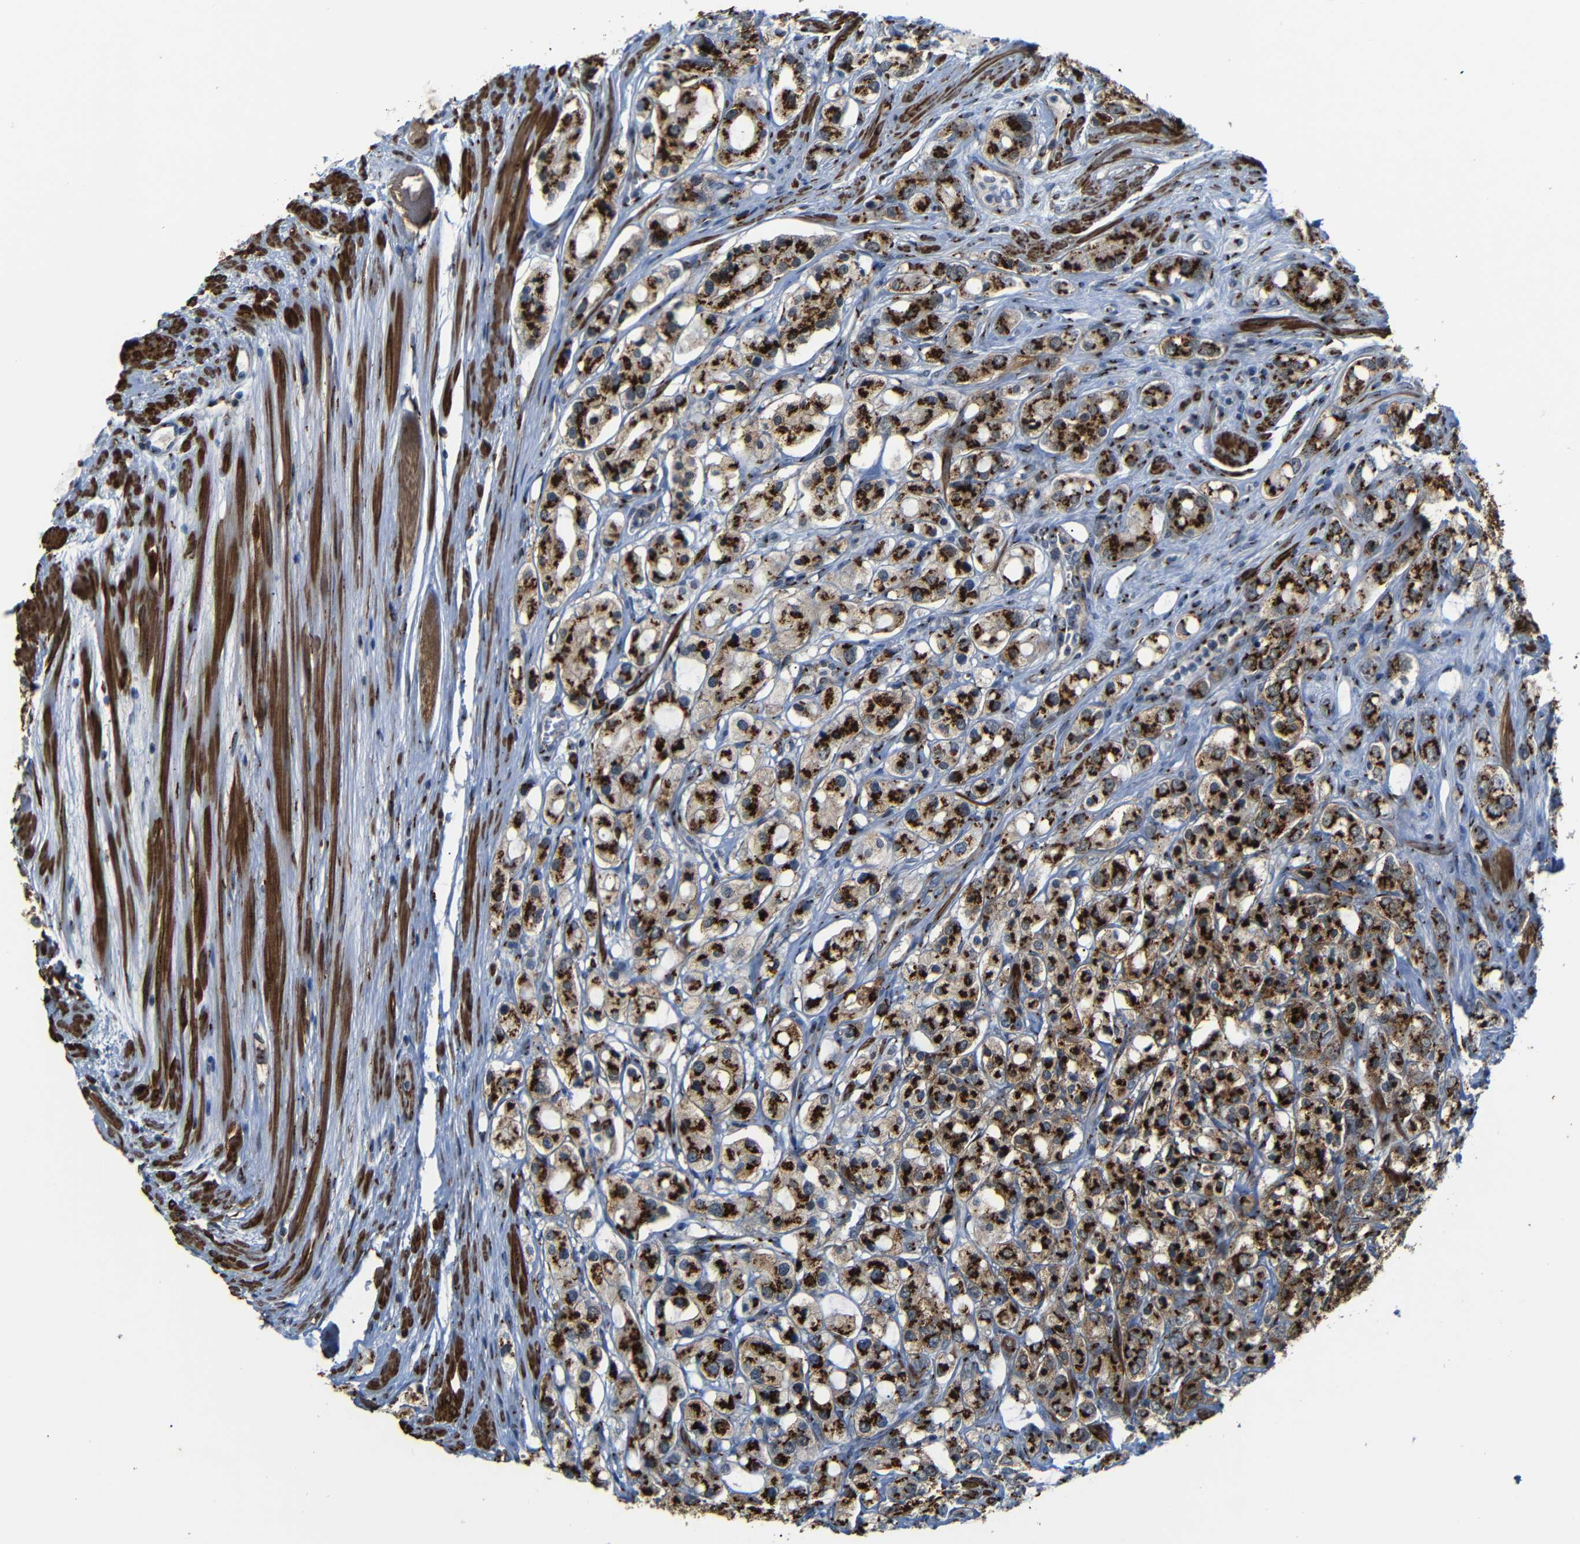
{"staining": {"intensity": "strong", "quantity": ">75%", "location": "cytoplasmic/membranous"}, "tissue": "prostate cancer", "cell_type": "Tumor cells", "image_type": "cancer", "snomed": [{"axis": "morphology", "description": "Adenocarcinoma, High grade"}, {"axis": "topography", "description": "Prostate"}], "caption": "Approximately >75% of tumor cells in human high-grade adenocarcinoma (prostate) display strong cytoplasmic/membranous protein positivity as visualized by brown immunohistochemical staining.", "gene": "TGOLN2", "patient": {"sex": "male", "age": 65}}